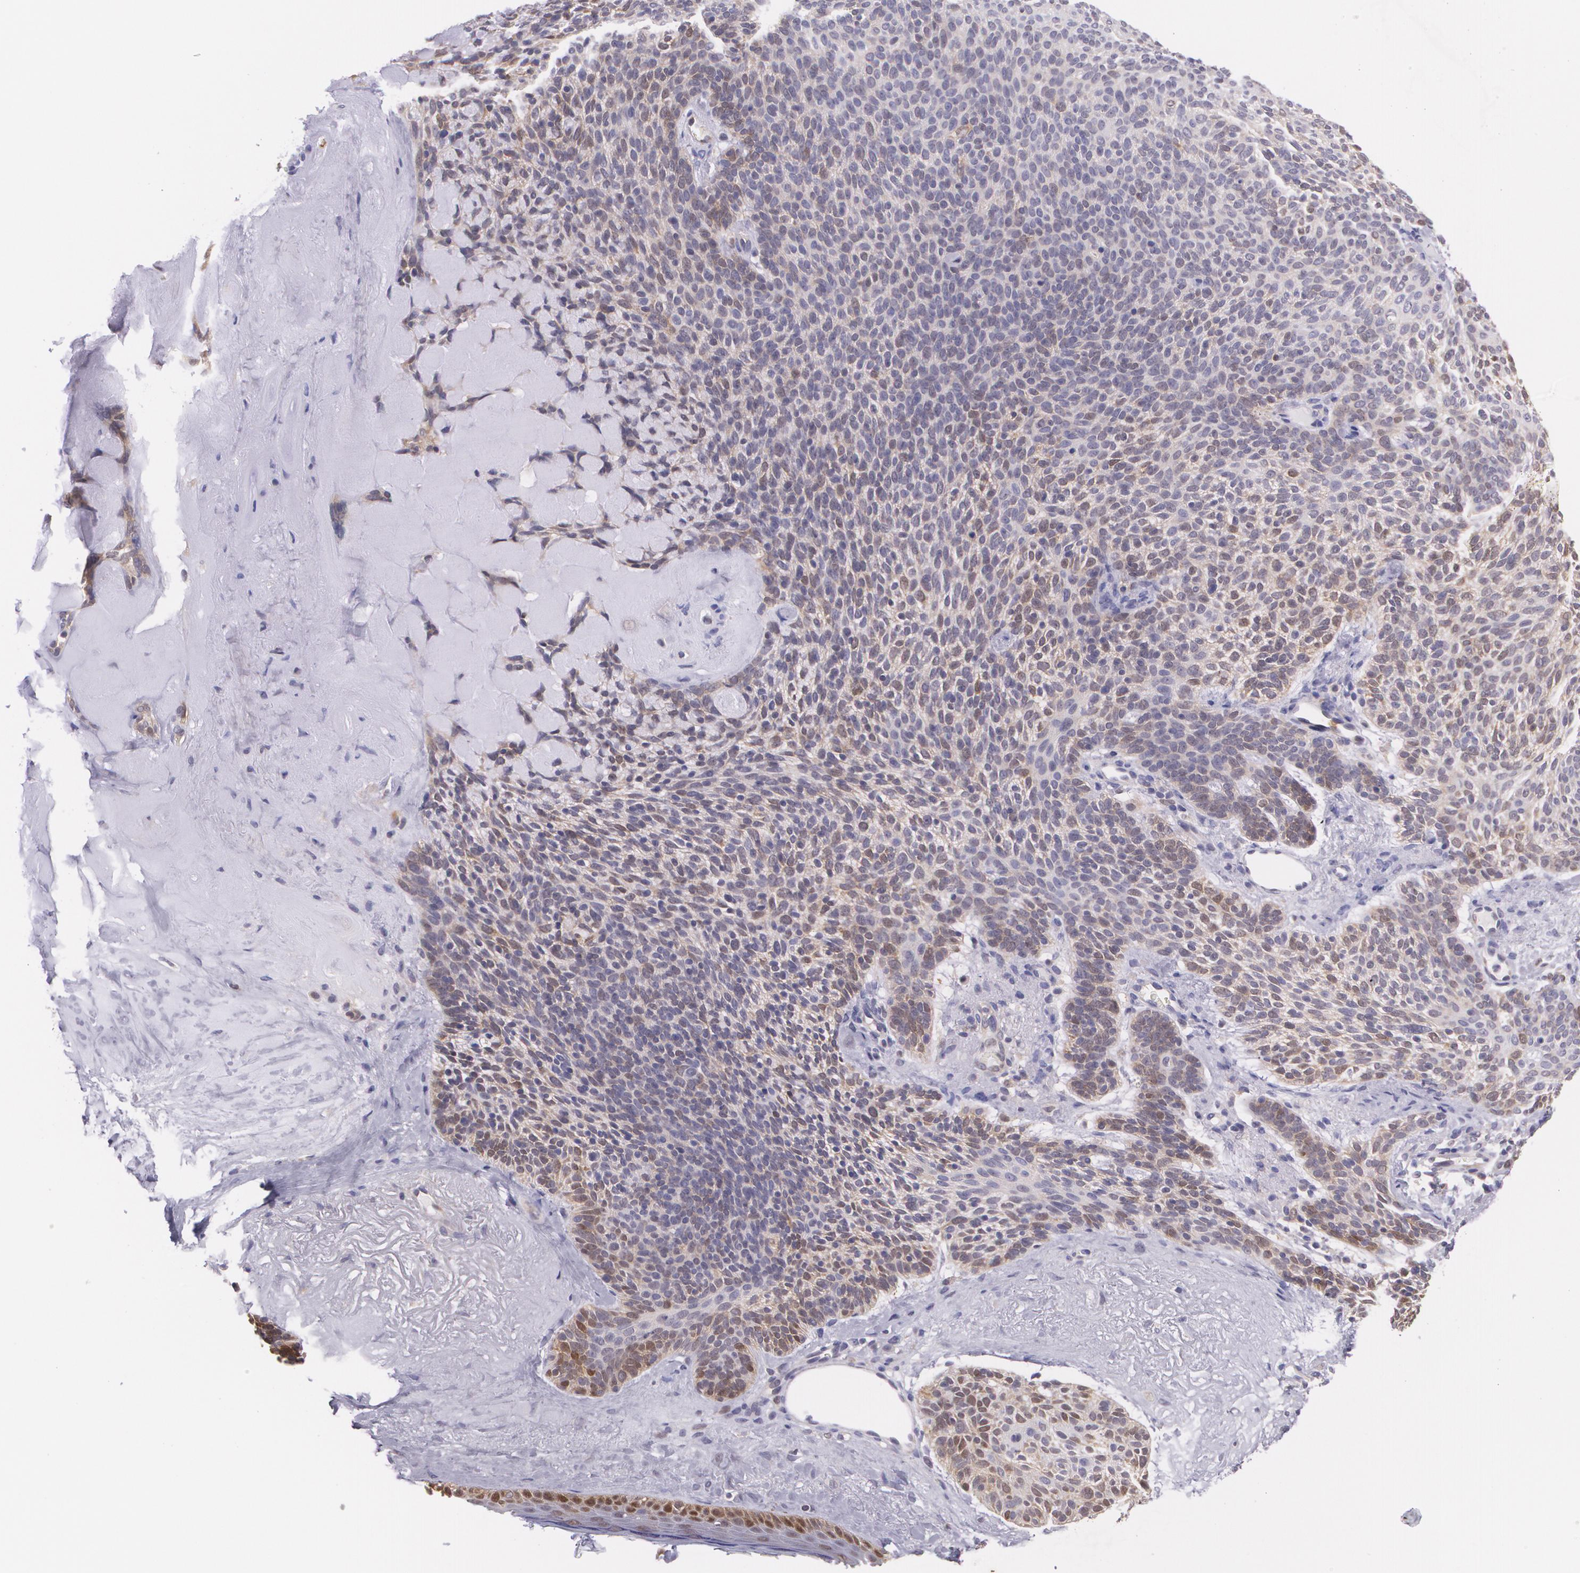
{"staining": {"intensity": "weak", "quantity": "25%-75%", "location": "cytoplasmic/membranous"}, "tissue": "skin cancer", "cell_type": "Tumor cells", "image_type": "cancer", "snomed": [{"axis": "morphology", "description": "Normal tissue, NOS"}, {"axis": "morphology", "description": "Basal cell carcinoma"}, {"axis": "topography", "description": "Skin"}], "caption": "There is low levels of weak cytoplasmic/membranous expression in tumor cells of skin cancer, as demonstrated by immunohistochemical staining (brown color).", "gene": "HSPH1", "patient": {"sex": "female", "age": 70}}